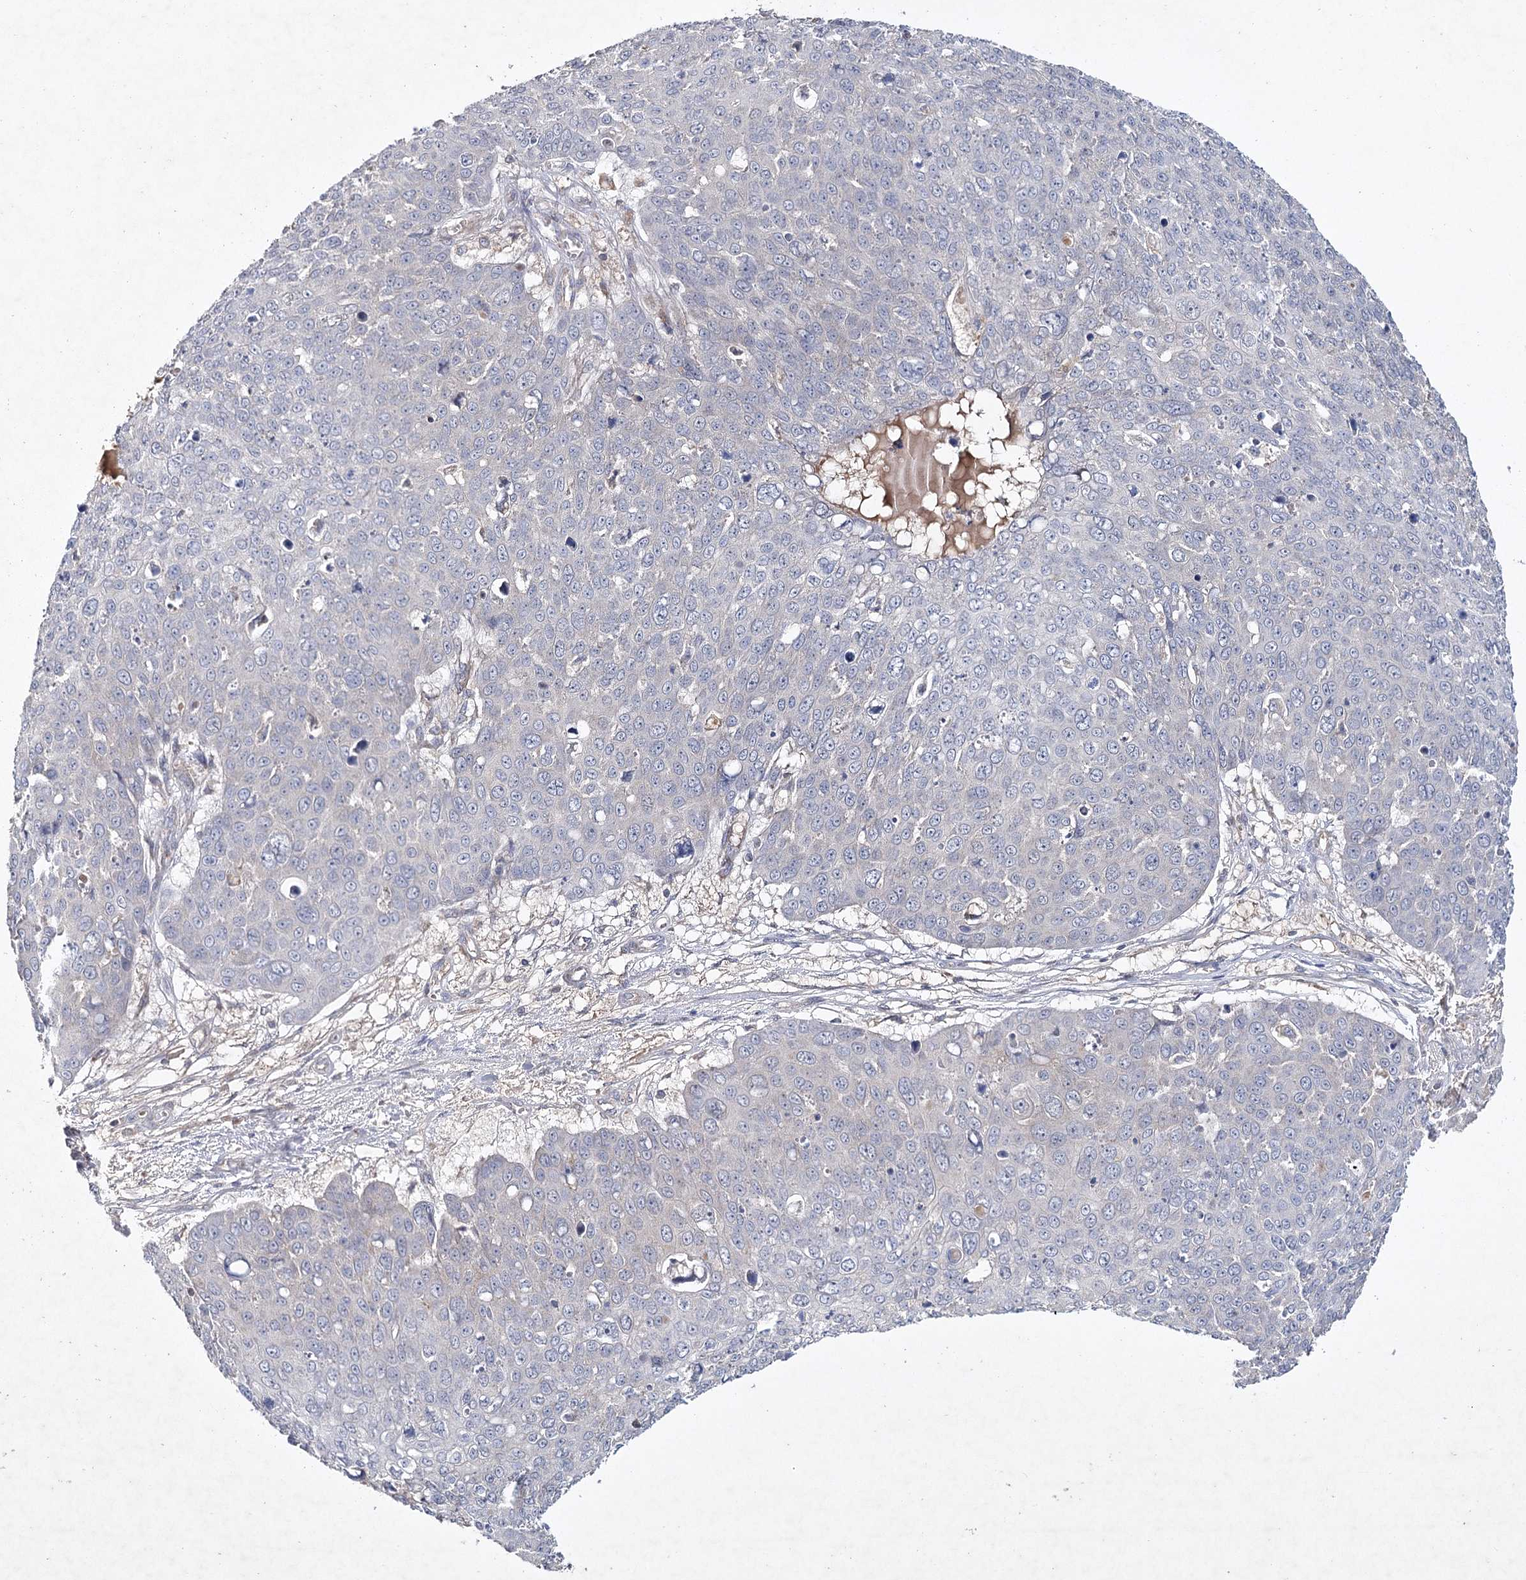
{"staining": {"intensity": "negative", "quantity": "none", "location": "none"}, "tissue": "skin cancer", "cell_type": "Tumor cells", "image_type": "cancer", "snomed": [{"axis": "morphology", "description": "Squamous cell carcinoma, NOS"}, {"axis": "topography", "description": "Skin"}], "caption": "An immunohistochemistry (IHC) histopathology image of skin cancer is shown. There is no staining in tumor cells of skin cancer.", "gene": "MRPL44", "patient": {"sex": "male", "age": 71}}